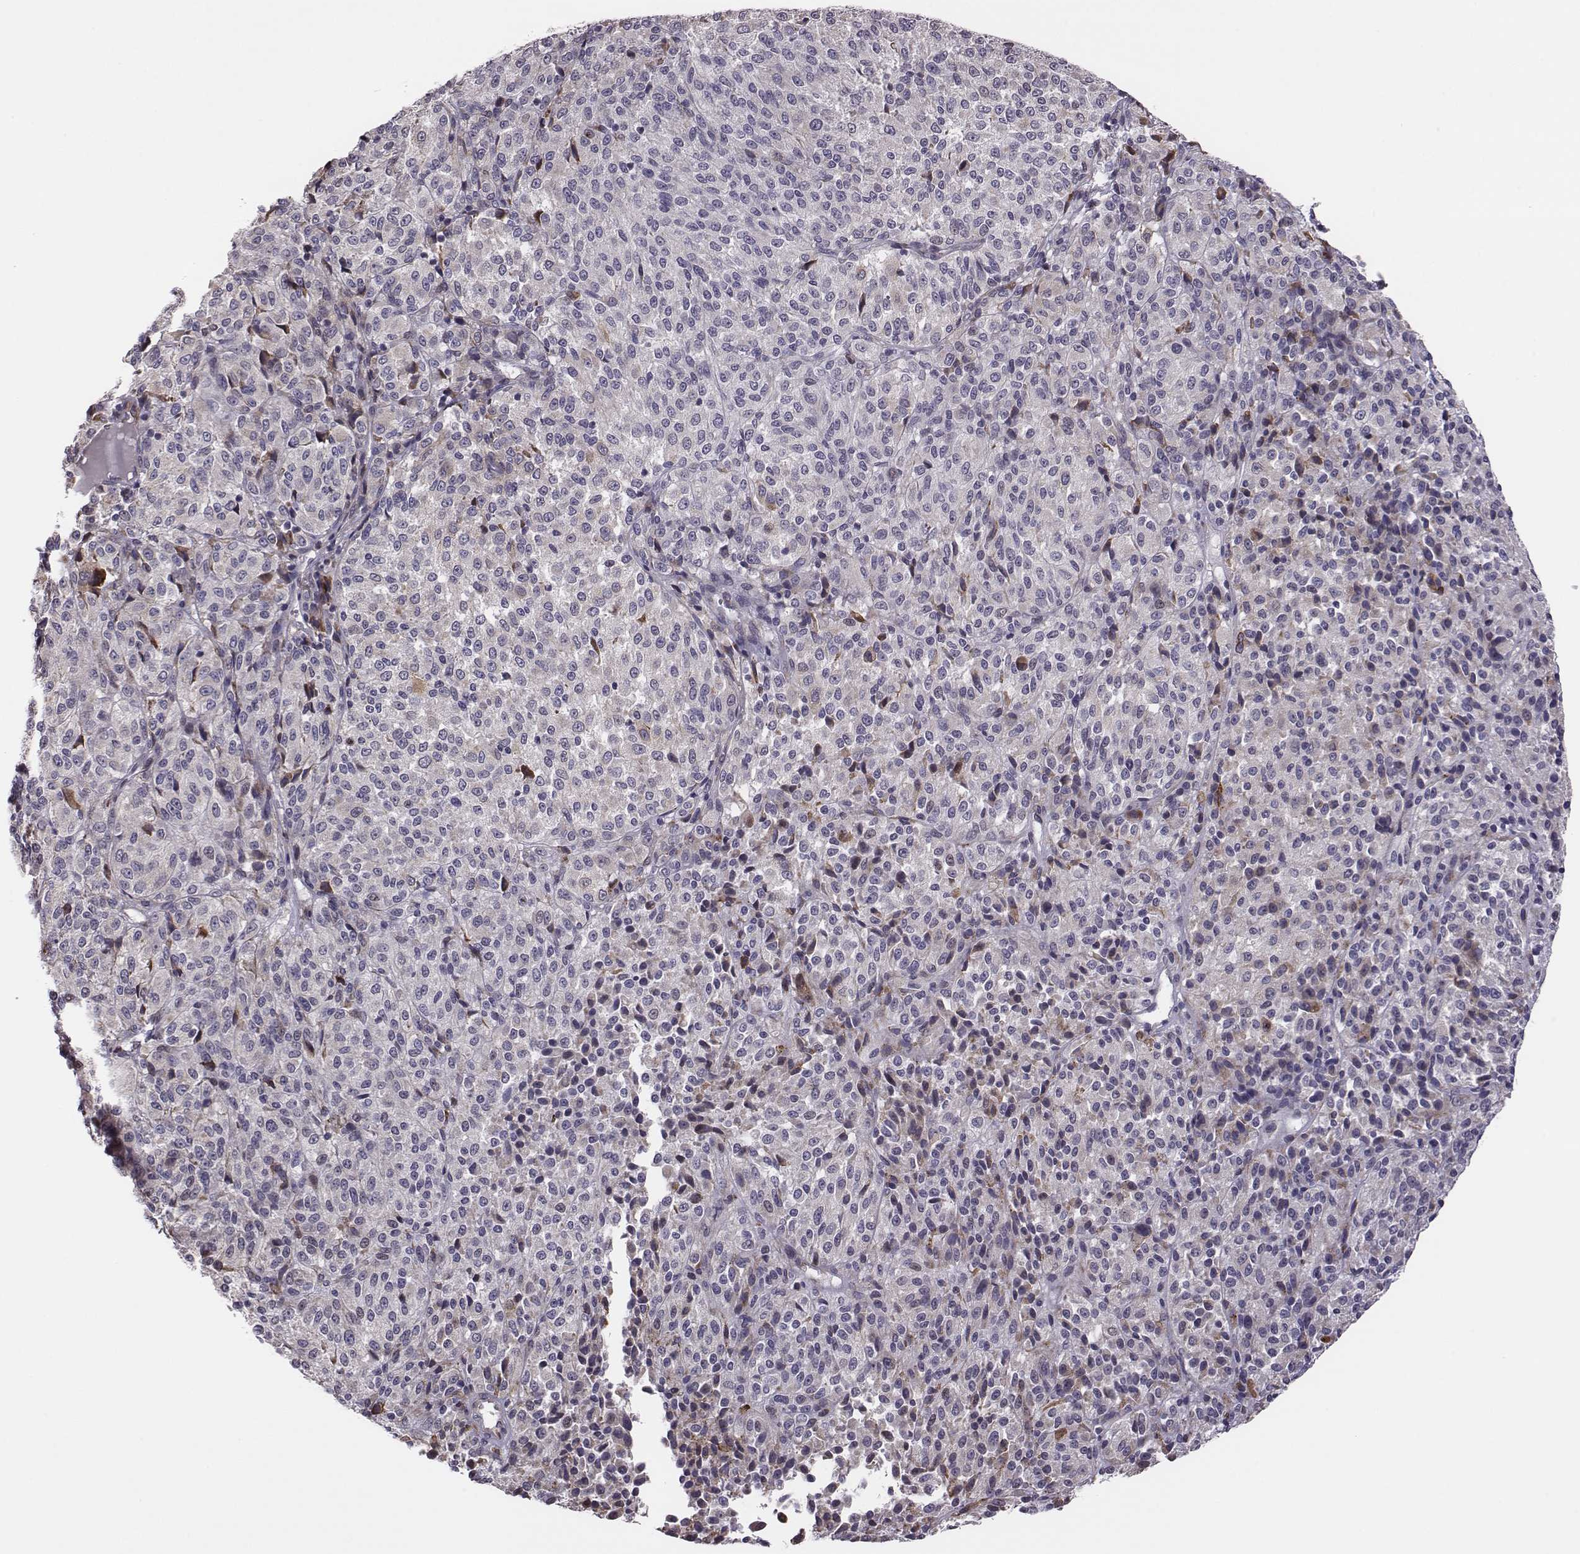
{"staining": {"intensity": "negative", "quantity": "none", "location": "none"}, "tissue": "melanoma", "cell_type": "Tumor cells", "image_type": "cancer", "snomed": [{"axis": "morphology", "description": "Malignant melanoma, Metastatic site"}, {"axis": "topography", "description": "Brain"}], "caption": "Human malignant melanoma (metastatic site) stained for a protein using immunohistochemistry (IHC) demonstrates no expression in tumor cells.", "gene": "SELENOI", "patient": {"sex": "female", "age": 56}}